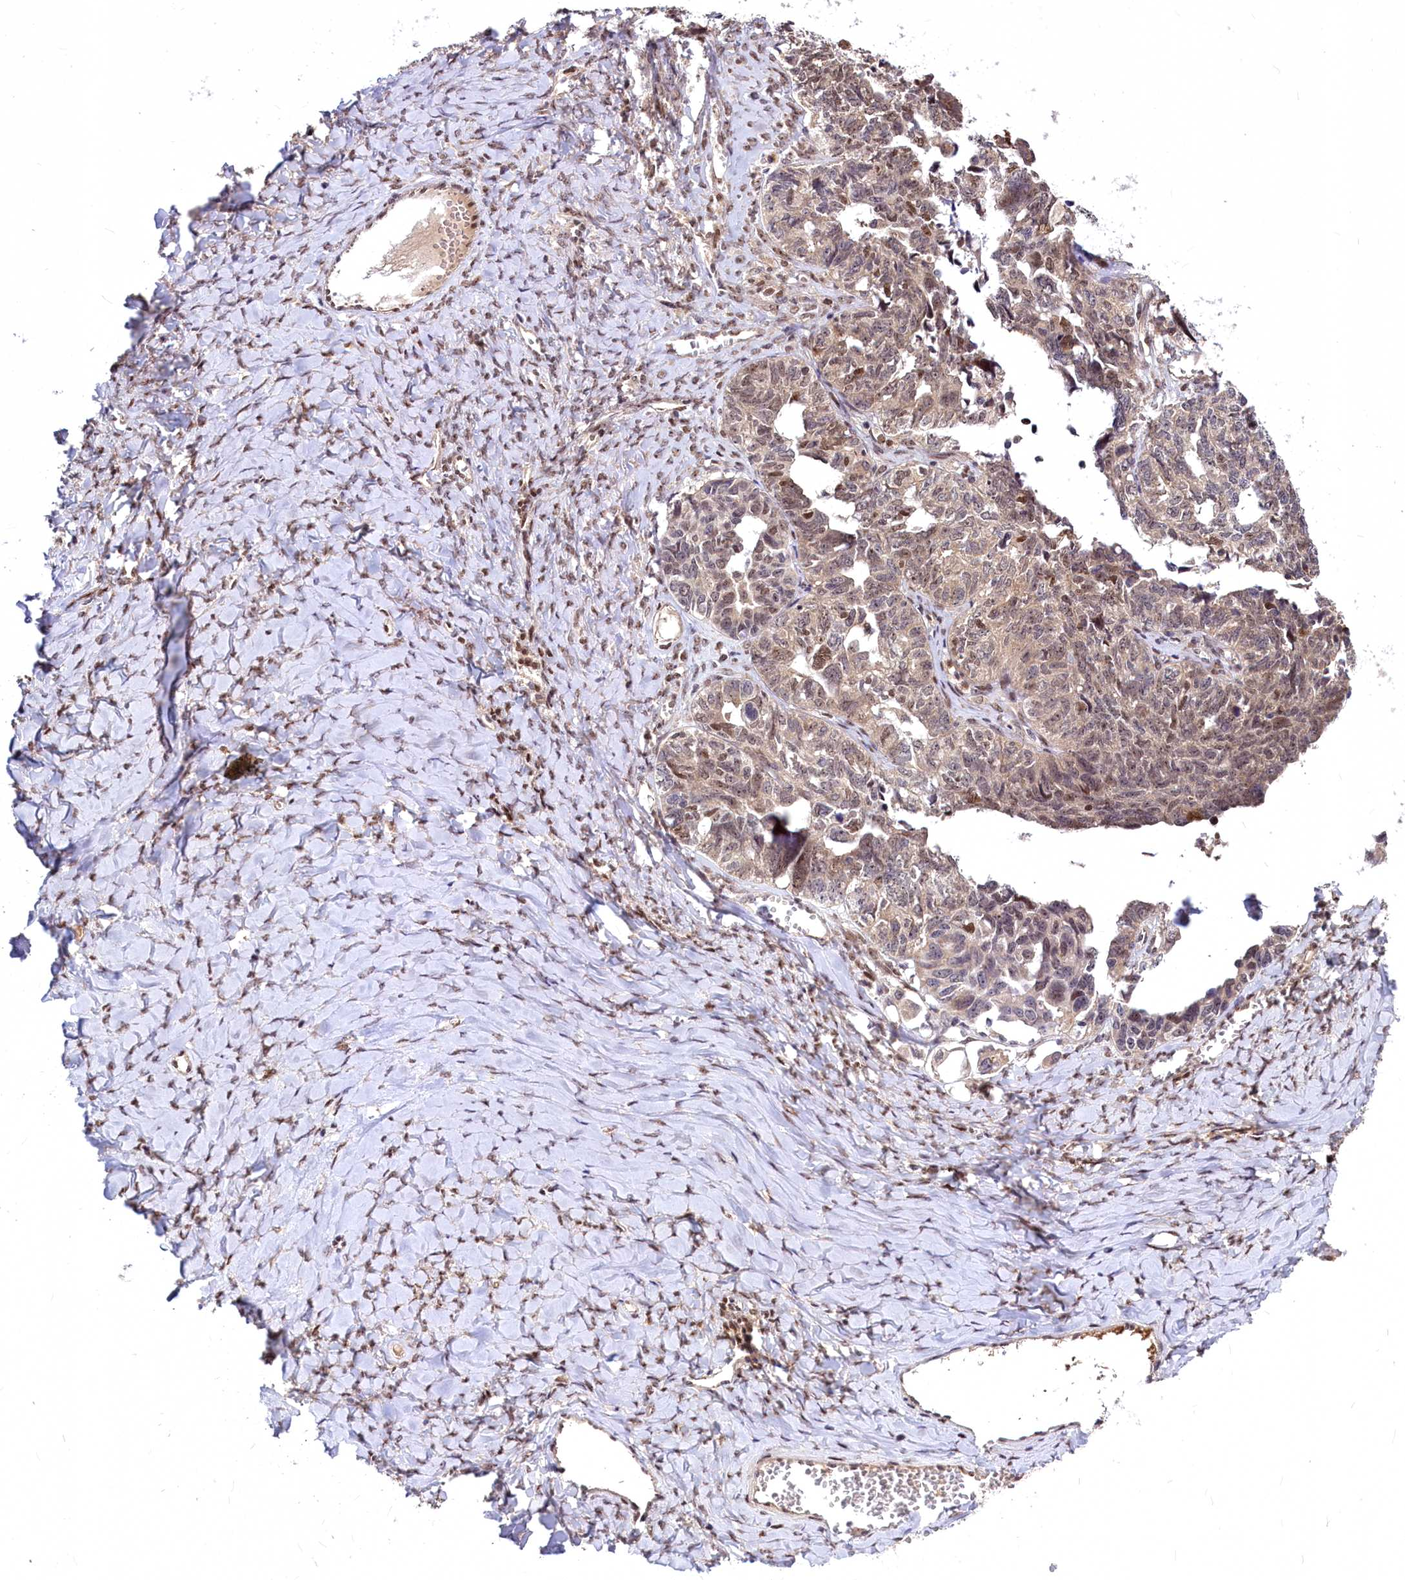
{"staining": {"intensity": "moderate", "quantity": ">75%", "location": "nuclear"}, "tissue": "ovarian cancer", "cell_type": "Tumor cells", "image_type": "cancer", "snomed": [{"axis": "morphology", "description": "Cystadenocarcinoma, serous, NOS"}, {"axis": "topography", "description": "Ovary"}], "caption": "Protein expression analysis of ovarian cancer reveals moderate nuclear positivity in about >75% of tumor cells.", "gene": "MAML2", "patient": {"sex": "female", "age": 79}}